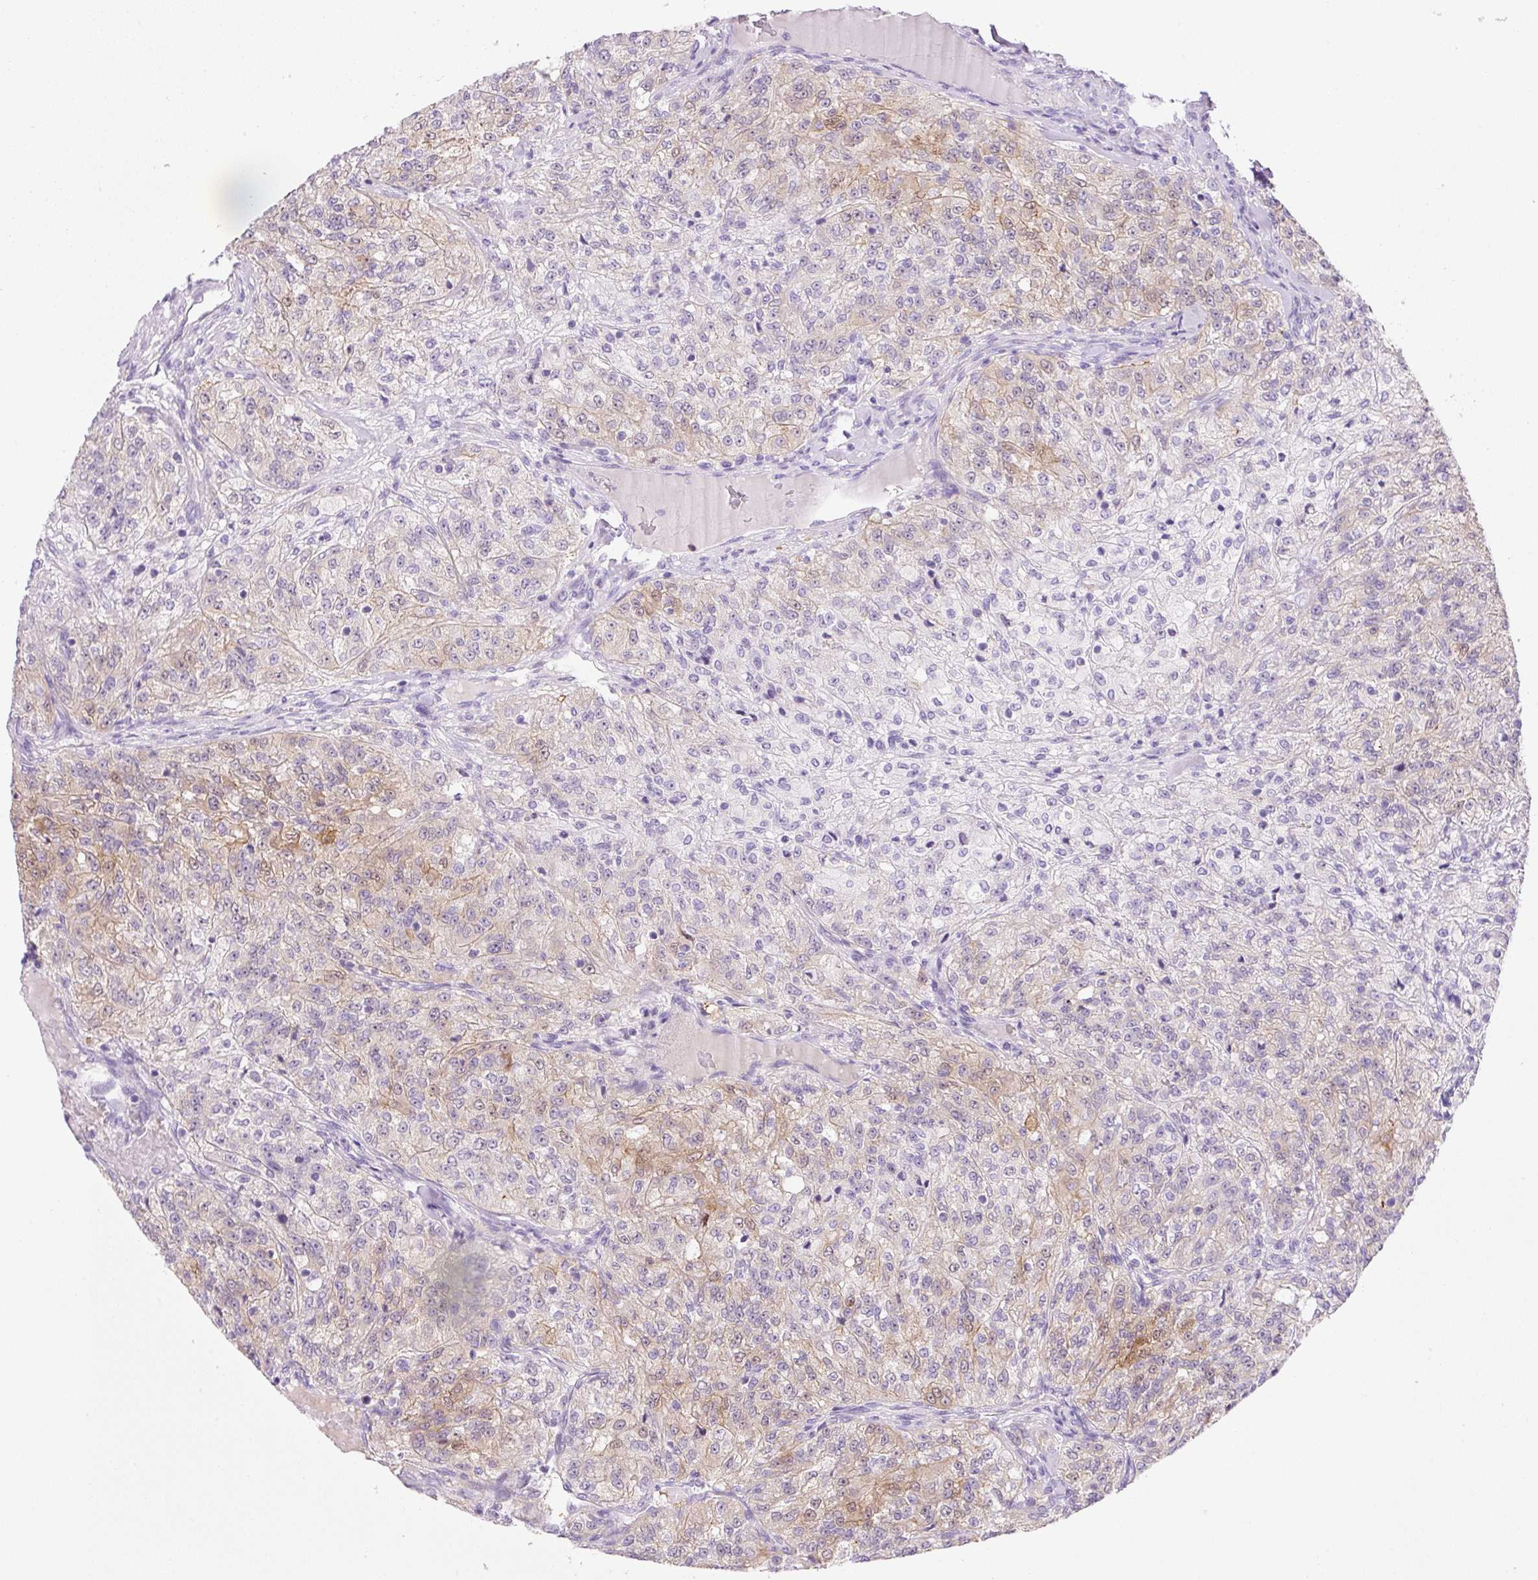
{"staining": {"intensity": "moderate", "quantity": "25%-75%", "location": "cytoplasmic/membranous,nuclear"}, "tissue": "renal cancer", "cell_type": "Tumor cells", "image_type": "cancer", "snomed": [{"axis": "morphology", "description": "Adenocarcinoma, NOS"}, {"axis": "topography", "description": "Kidney"}], "caption": "The immunohistochemical stain labels moderate cytoplasmic/membranous and nuclear staining in tumor cells of renal cancer tissue.", "gene": "NDST3", "patient": {"sex": "female", "age": 63}}